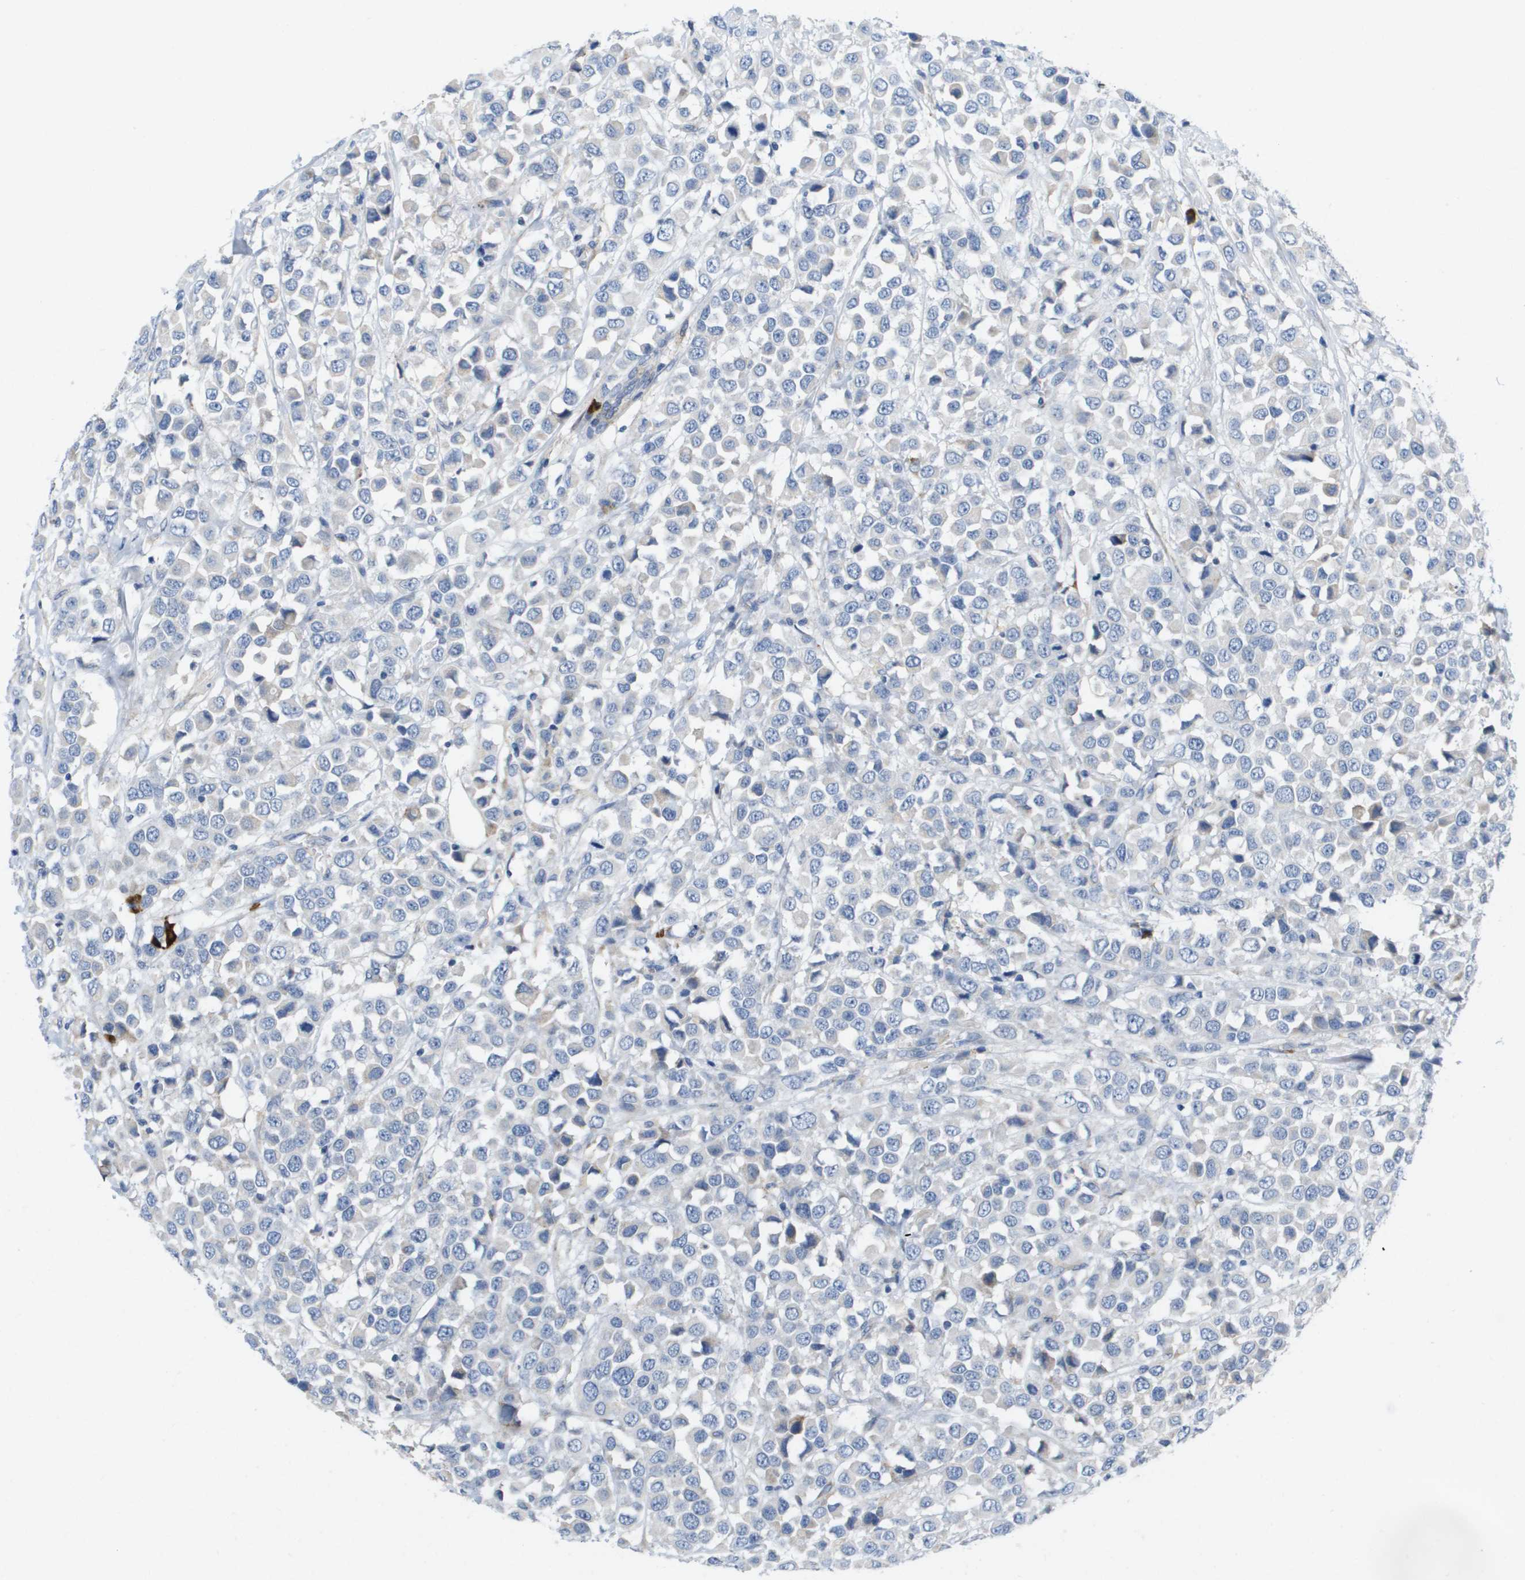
{"staining": {"intensity": "negative", "quantity": "none", "location": "none"}, "tissue": "breast cancer", "cell_type": "Tumor cells", "image_type": "cancer", "snomed": [{"axis": "morphology", "description": "Duct carcinoma"}, {"axis": "topography", "description": "Breast"}], "caption": "Tumor cells are negative for brown protein staining in breast cancer (intraductal carcinoma). The staining is performed using DAB brown chromogen with nuclei counter-stained in using hematoxylin.", "gene": "CD3G", "patient": {"sex": "female", "age": 61}}